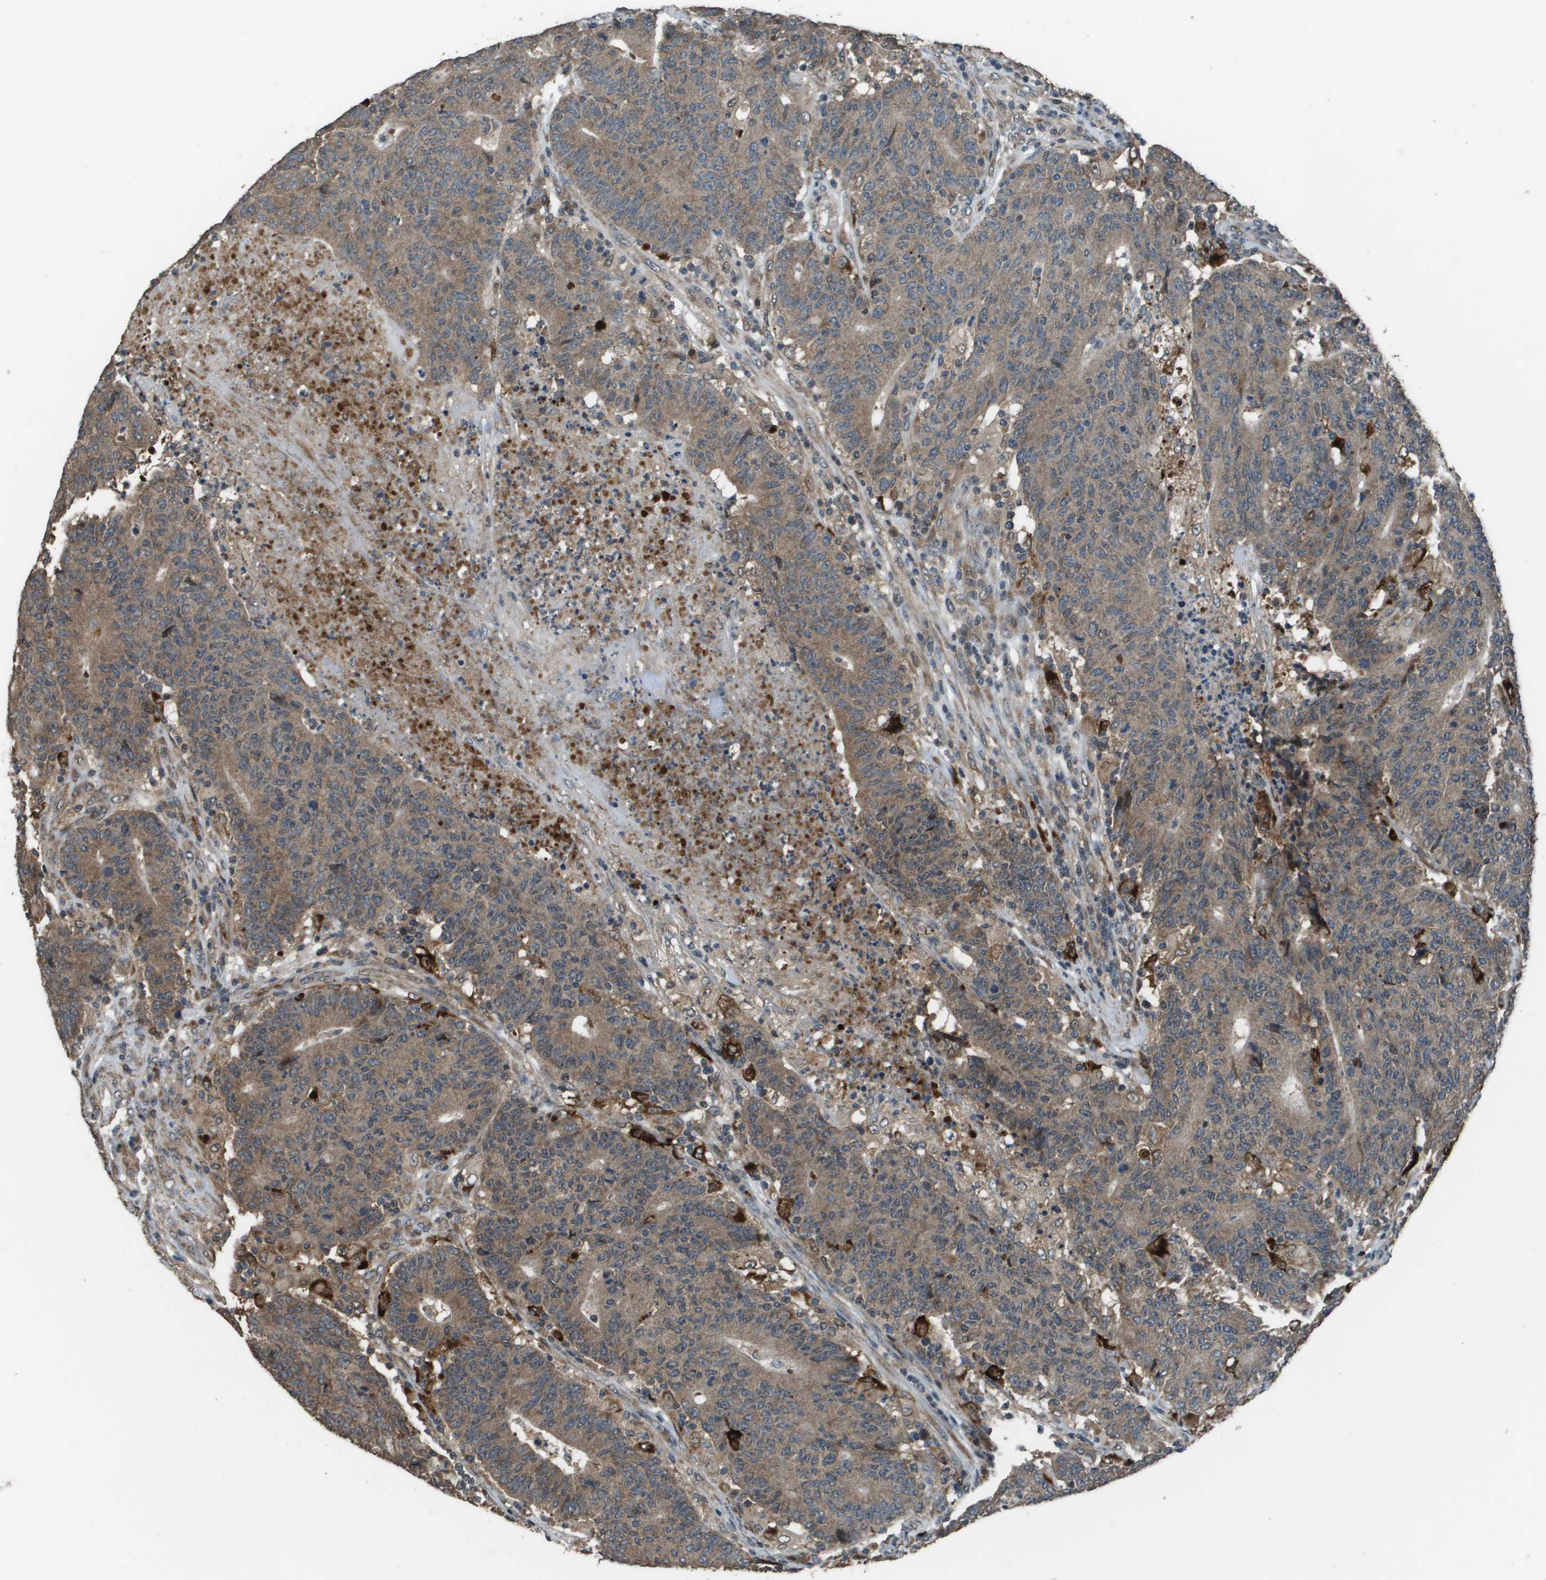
{"staining": {"intensity": "moderate", "quantity": ">75%", "location": "cytoplasmic/membranous"}, "tissue": "colorectal cancer", "cell_type": "Tumor cells", "image_type": "cancer", "snomed": [{"axis": "morphology", "description": "Normal tissue, NOS"}, {"axis": "morphology", "description": "Adenocarcinoma, NOS"}, {"axis": "topography", "description": "Colon"}], "caption": "This histopathology image shows adenocarcinoma (colorectal) stained with immunohistochemistry to label a protein in brown. The cytoplasmic/membranous of tumor cells show moderate positivity for the protein. Nuclei are counter-stained blue.", "gene": "GOSR2", "patient": {"sex": "female", "age": 75}}